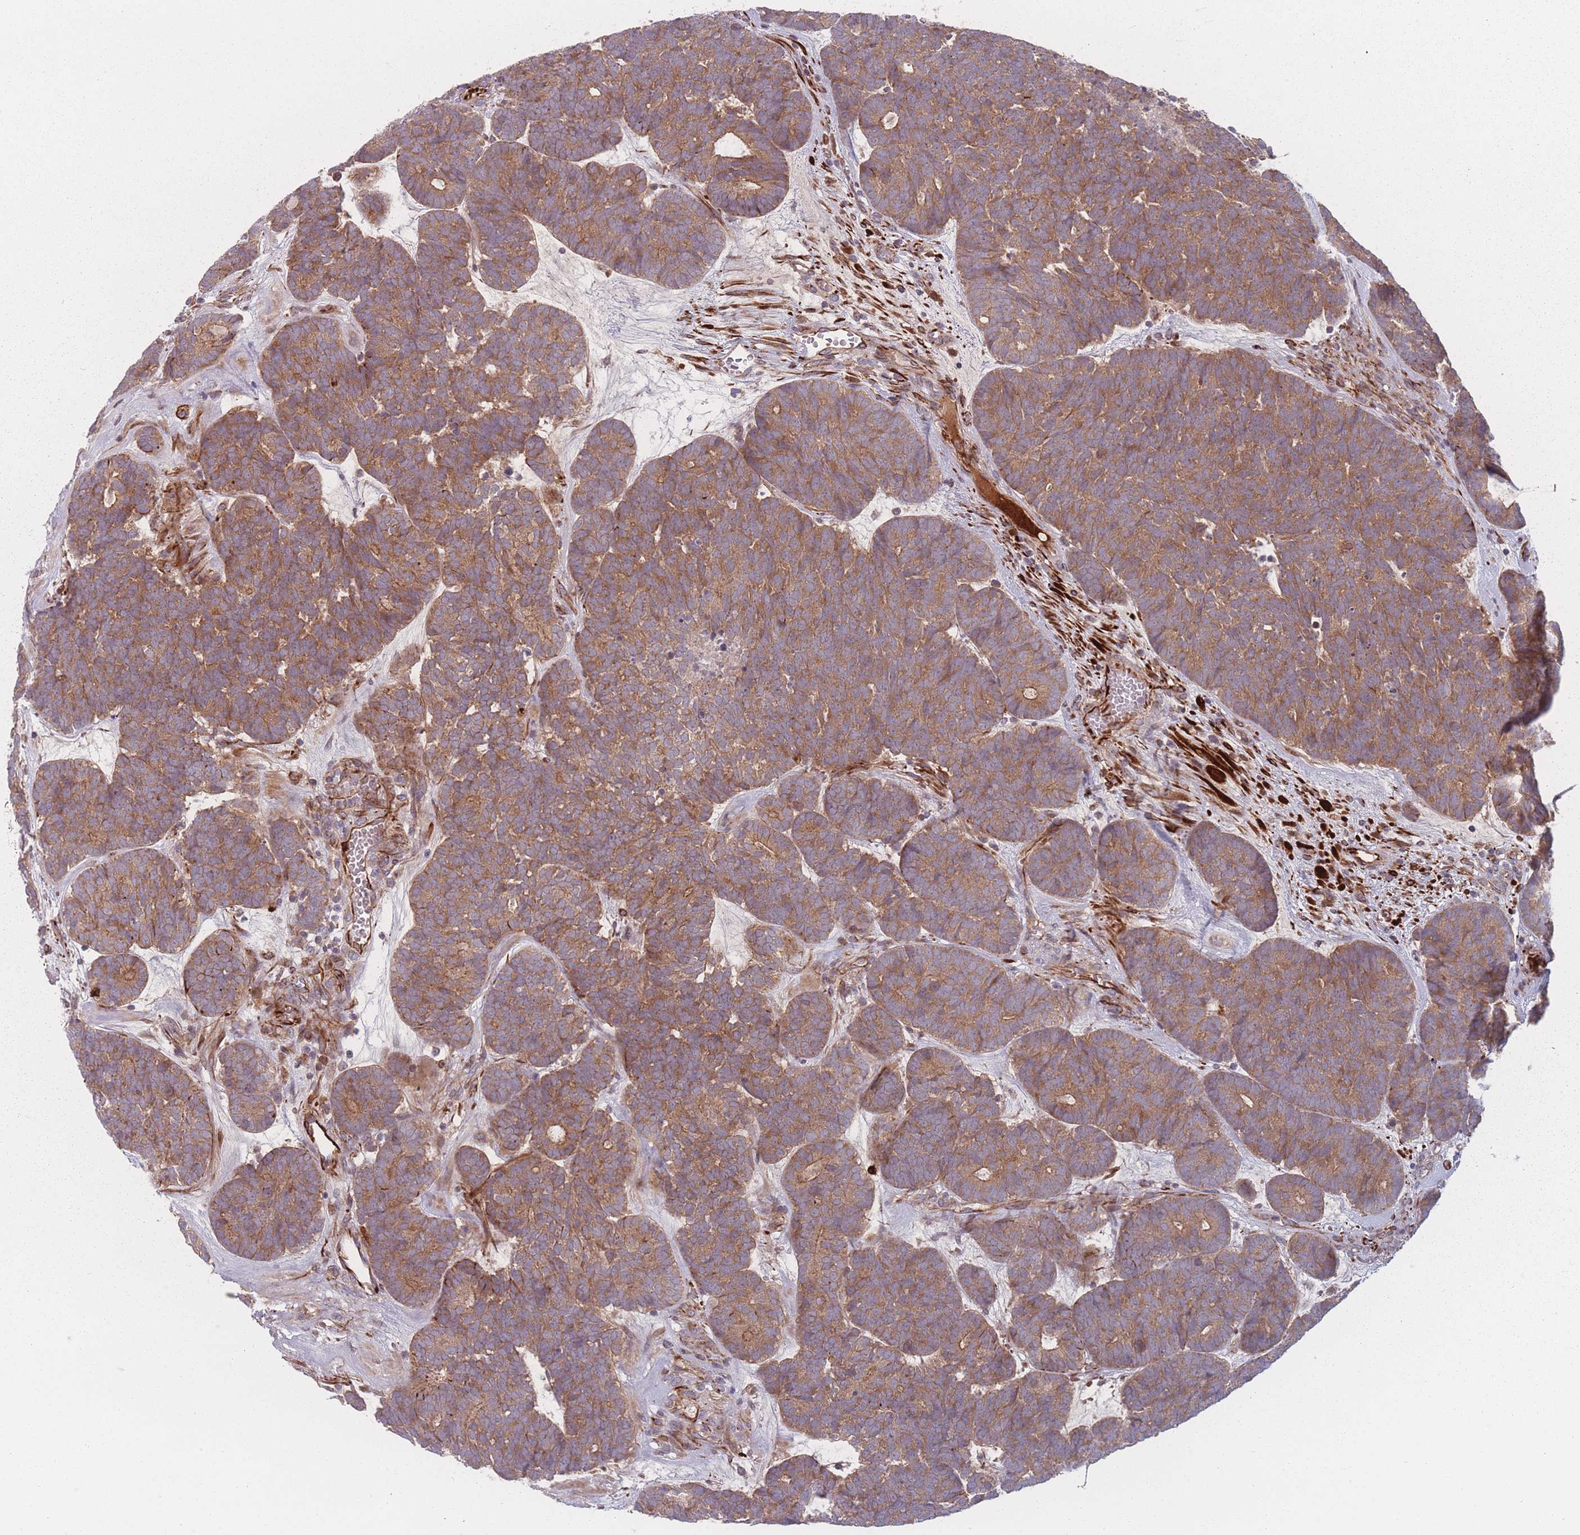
{"staining": {"intensity": "moderate", "quantity": ">75%", "location": "cytoplasmic/membranous"}, "tissue": "head and neck cancer", "cell_type": "Tumor cells", "image_type": "cancer", "snomed": [{"axis": "morphology", "description": "Adenocarcinoma, NOS"}, {"axis": "topography", "description": "Head-Neck"}], "caption": "An image showing moderate cytoplasmic/membranous positivity in approximately >75% of tumor cells in adenocarcinoma (head and neck), as visualized by brown immunohistochemical staining.", "gene": "EEF1AKMT2", "patient": {"sex": "female", "age": 81}}